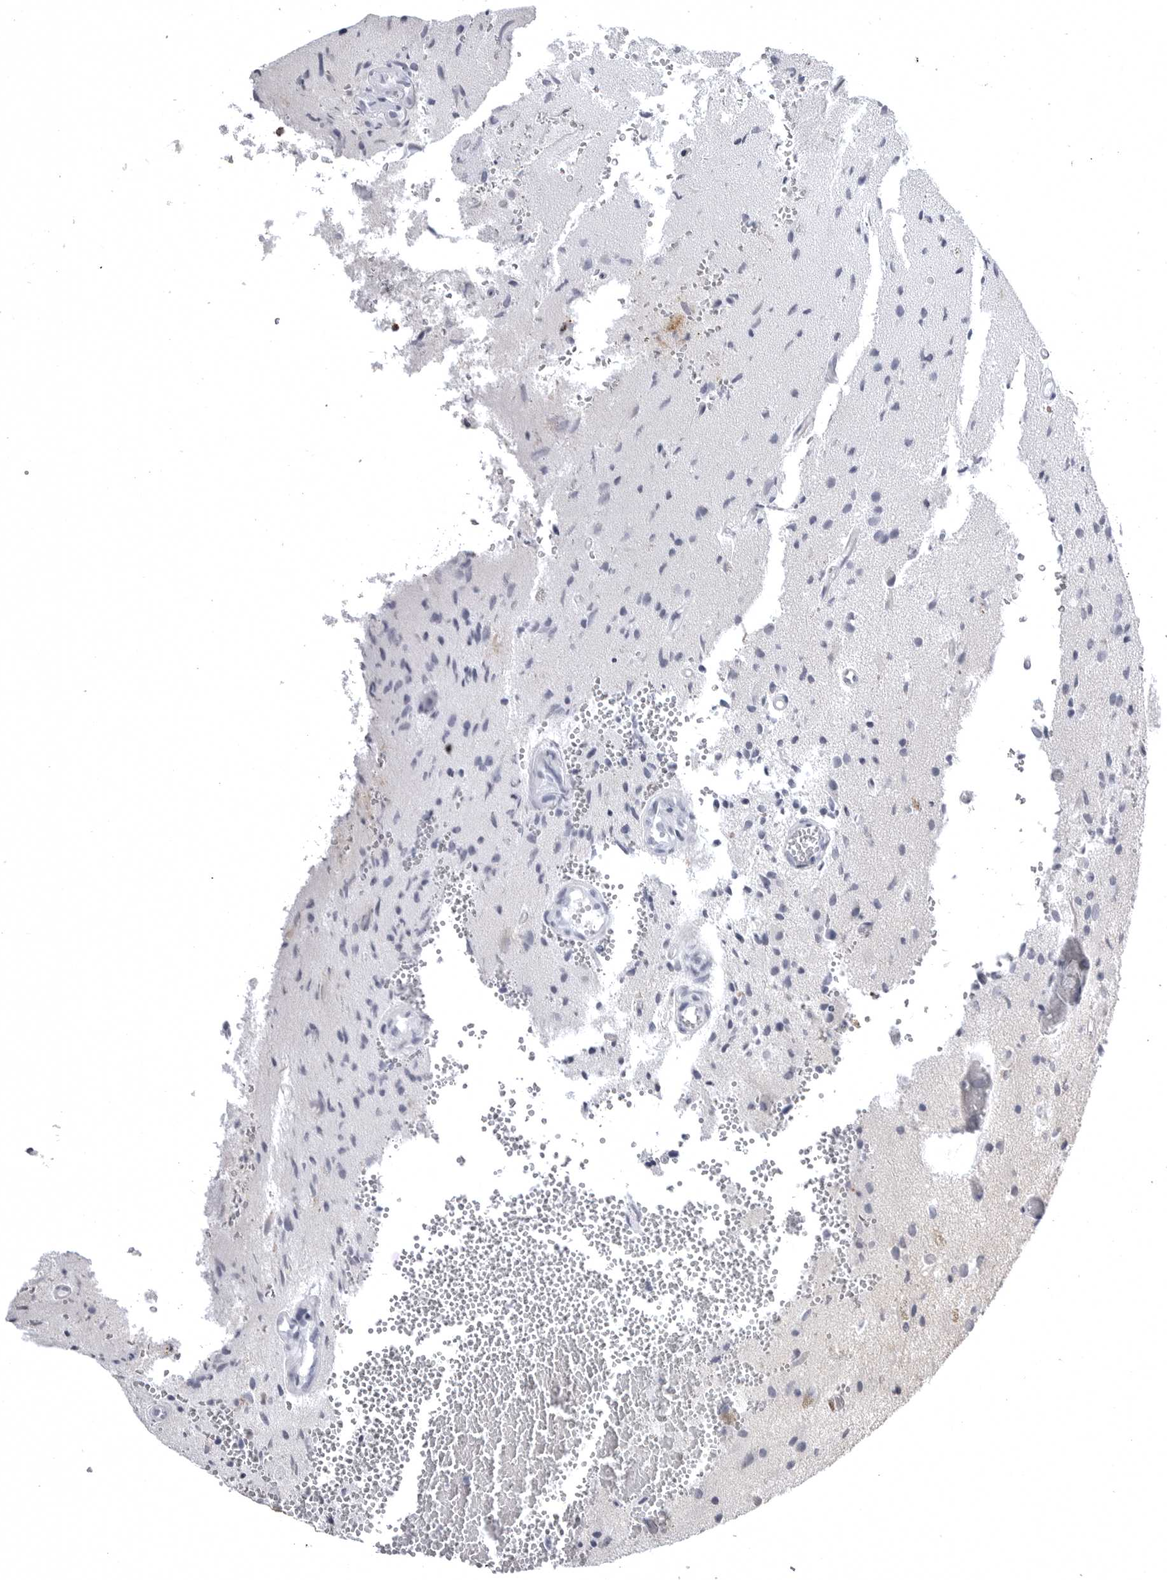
{"staining": {"intensity": "negative", "quantity": "none", "location": "none"}, "tissue": "glioma", "cell_type": "Tumor cells", "image_type": "cancer", "snomed": [{"axis": "morphology", "description": "Normal tissue, NOS"}, {"axis": "morphology", "description": "Glioma, malignant, High grade"}, {"axis": "topography", "description": "Cerebral cortex"}], "caption": "The histopathology image displays no staining of tumor cells in malignant glioma (high-grade).", "gene": "TUFM", "patient": {"sex": "male", "age": 77}}